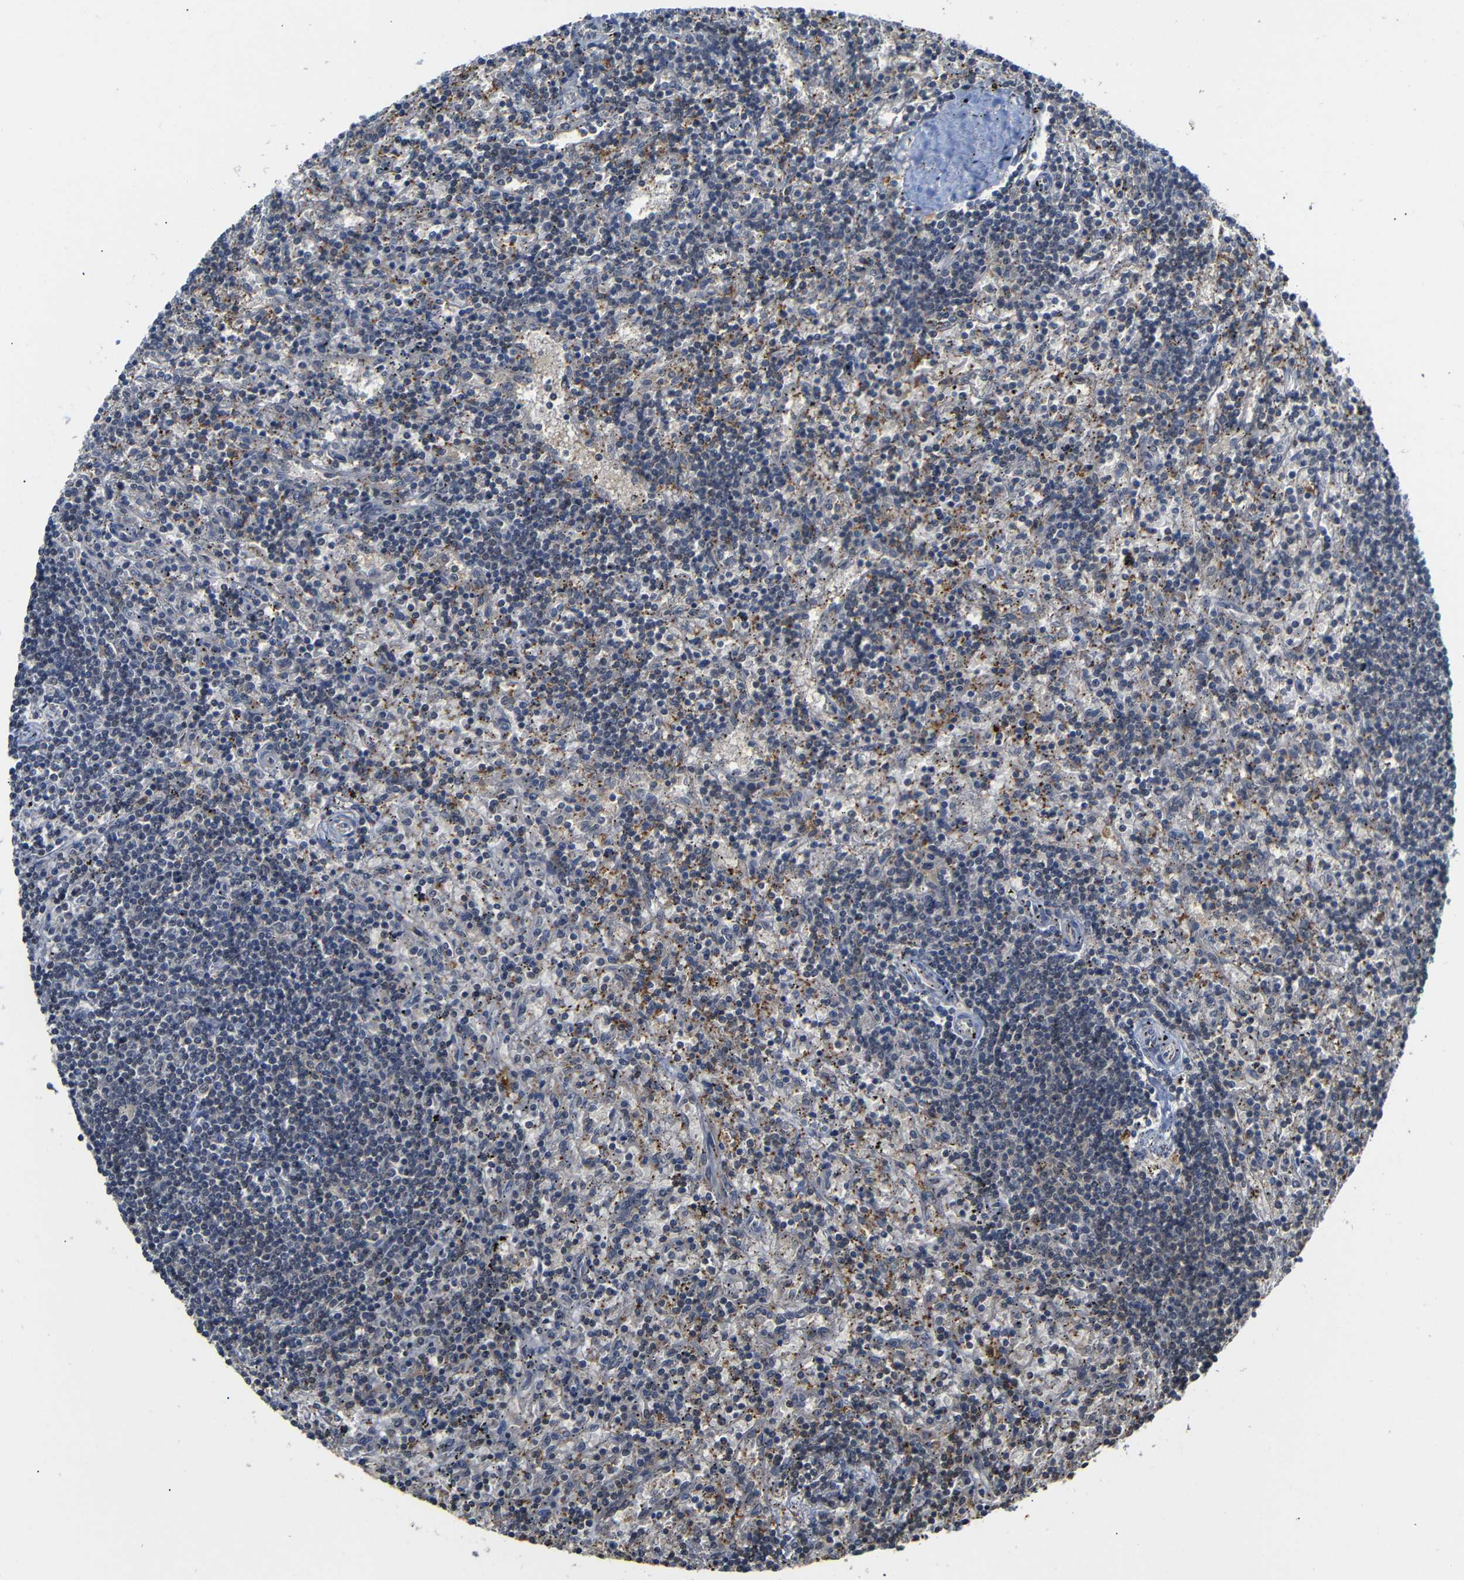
{"staining": {"intensity": "negative", "quantity": "none", "location": "none"}, "tissue": "lymphoma", "cell_type": "Tumor cells", "image_type": "cancer", "snomed": [{"axis": "morphology", "description": "Malignant lymphoma, non-Hodgkin's type, Low grade"}, {"axis": "topography", "description": "Spleen"}], "caption": "High magnification brightfield microscopy of lymphoma stained with DAB (3,3'-diaminobenzidine) (brown) and counterstained with hematoxylin (blue): tumor cells show no significant expression.", "gene": "ATG12", "patient": {"sex": "male", "age": 76}}